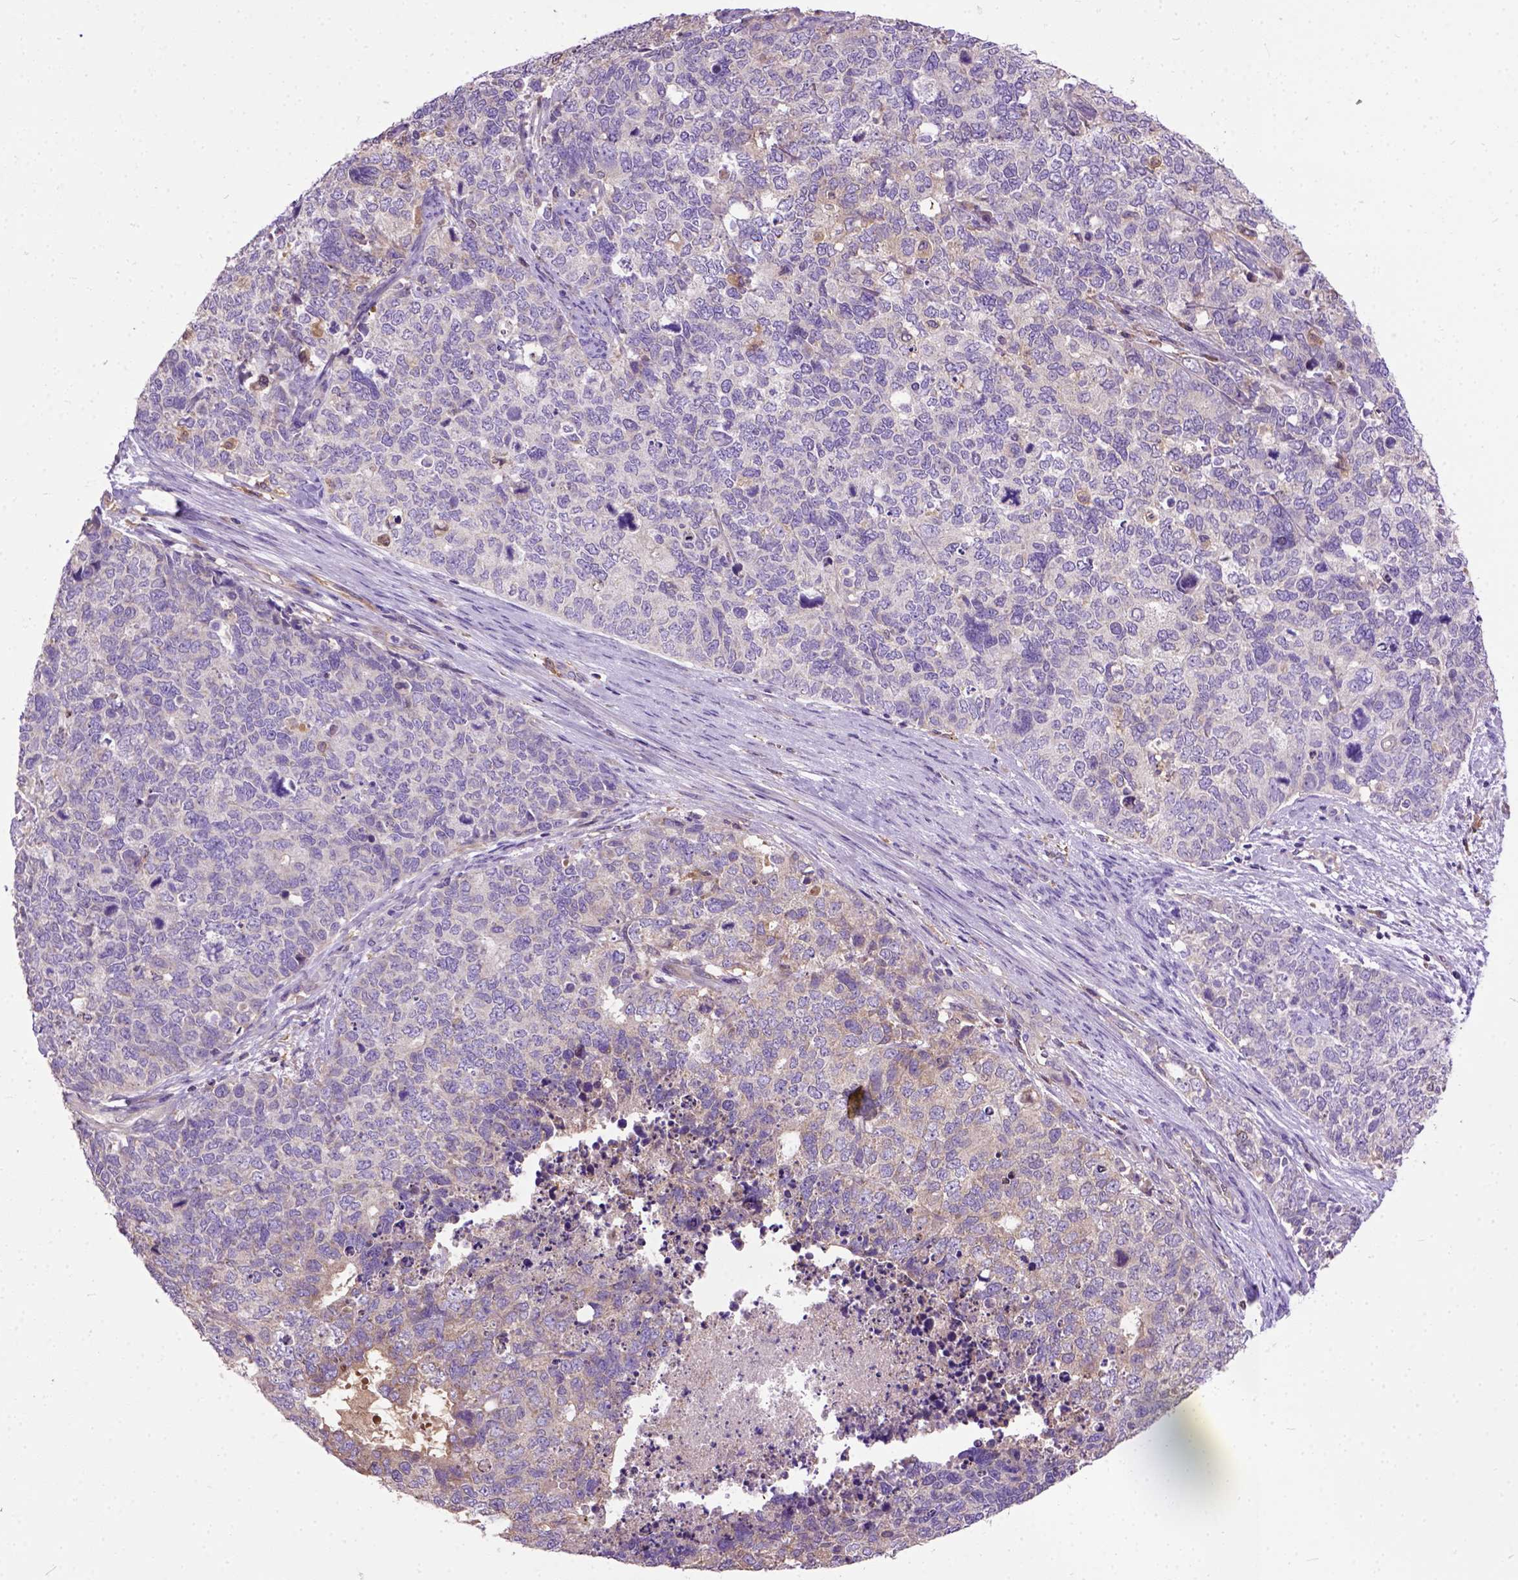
{"staining": {"intensity": "negative", "quantity": "none", "location": "none"}, "tissue": "cervical cancer", "cell_type": "Tumor cells", "image_type": "cancer", "snomed": [{"axis": "morphology", "description": "Squamous cell carcinoma, NOS"}, {"axis": "topography", "description": "Cervix"}], "caption": "Immunohistochemistry (IHC) histopathology image of human cervical cancer stained for a protein (brown), which displays no expression in tumor cells.", "gene": "SEMA4F", "patient": {"sex": "female", "age": 63}}